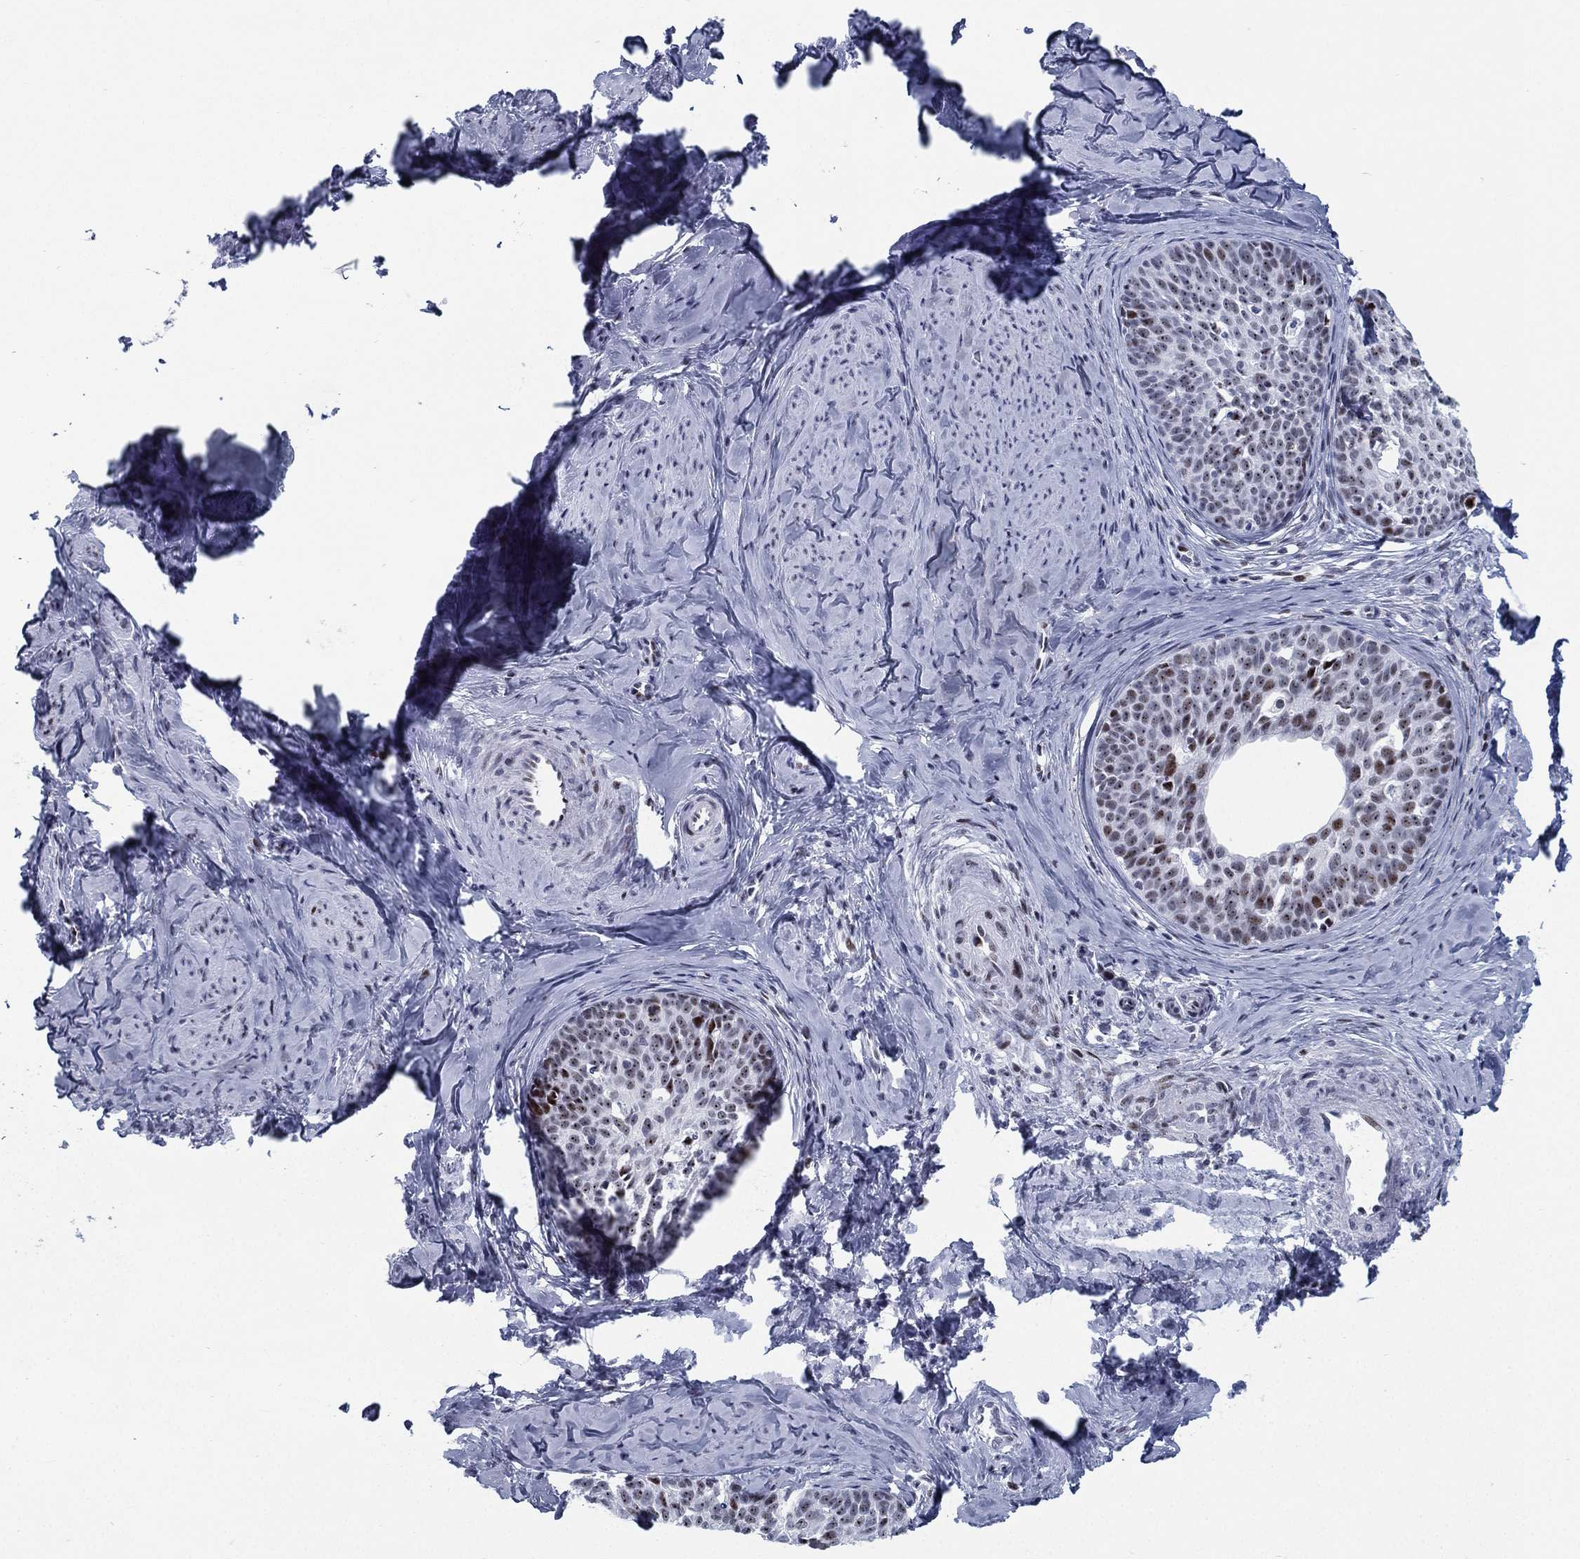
{"staining": {"intensity": "moderate", "quantity": "<25%", "location": "nuclear"}, "tissue": "cervical cancer", "cell_type": "Tumor cells", "image_type": "cancer", "snomed": [{"axis": "morphology", "description": "Squamous cell carcinoma, NOS"}, {"axis": "topography", "description": "Cervix"}], "caption": "Immunohistochemical staining of cervical cancer demonstrates low levels of moderate nuclear staining in about <25% of tumor cells. Nuclei are stained in blue.", "gene": "CYB561D2", "patient": {"sex": "female", "age": 51}}